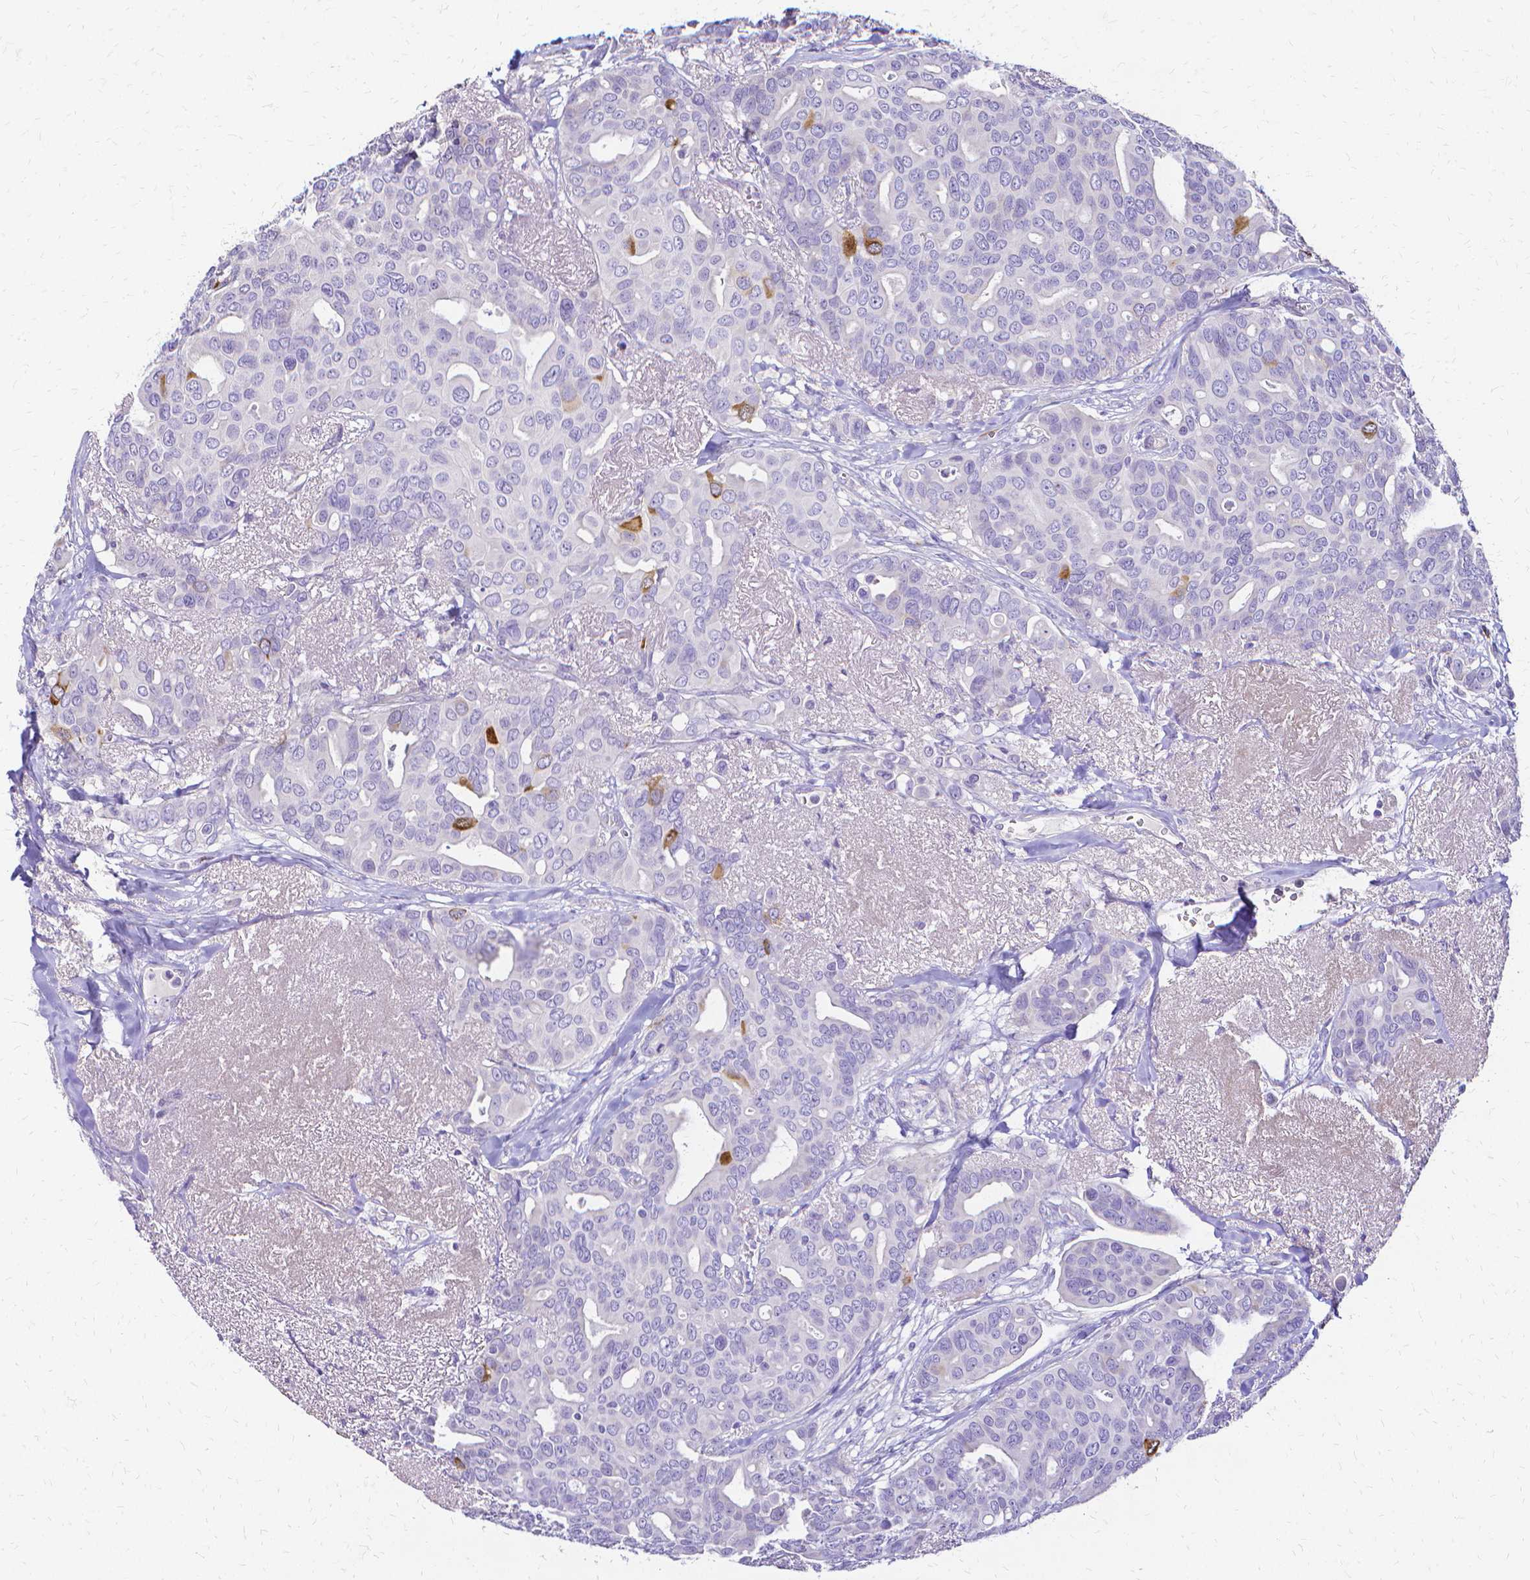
{"staining": {"intensity": "strong", "quantity": "<25%", "location": "cytoplasmic/membranous"}, "tissue": "breast cancer", "cell_type": "Tumor cells", "image_type": "cancer", "snomed": [{"axis": "morphology", "description": "Duct carcinoma"}, {"axis": "topography", "description": "Breast"}], "caption": "The image exhibits staining of breast cancer (invasive ductal carcinoma), revealing strong cytoplasmic/membranous protein expression (brown color) within tumor cells. The staining was performed using DAB (3,3'-diaminobenzidine), with brown indicating positive protein expression. Nuclei are stained blue with hematoxylin.", "gene": "CCNB1", "patient": {"sex": "female", "age": 54}}